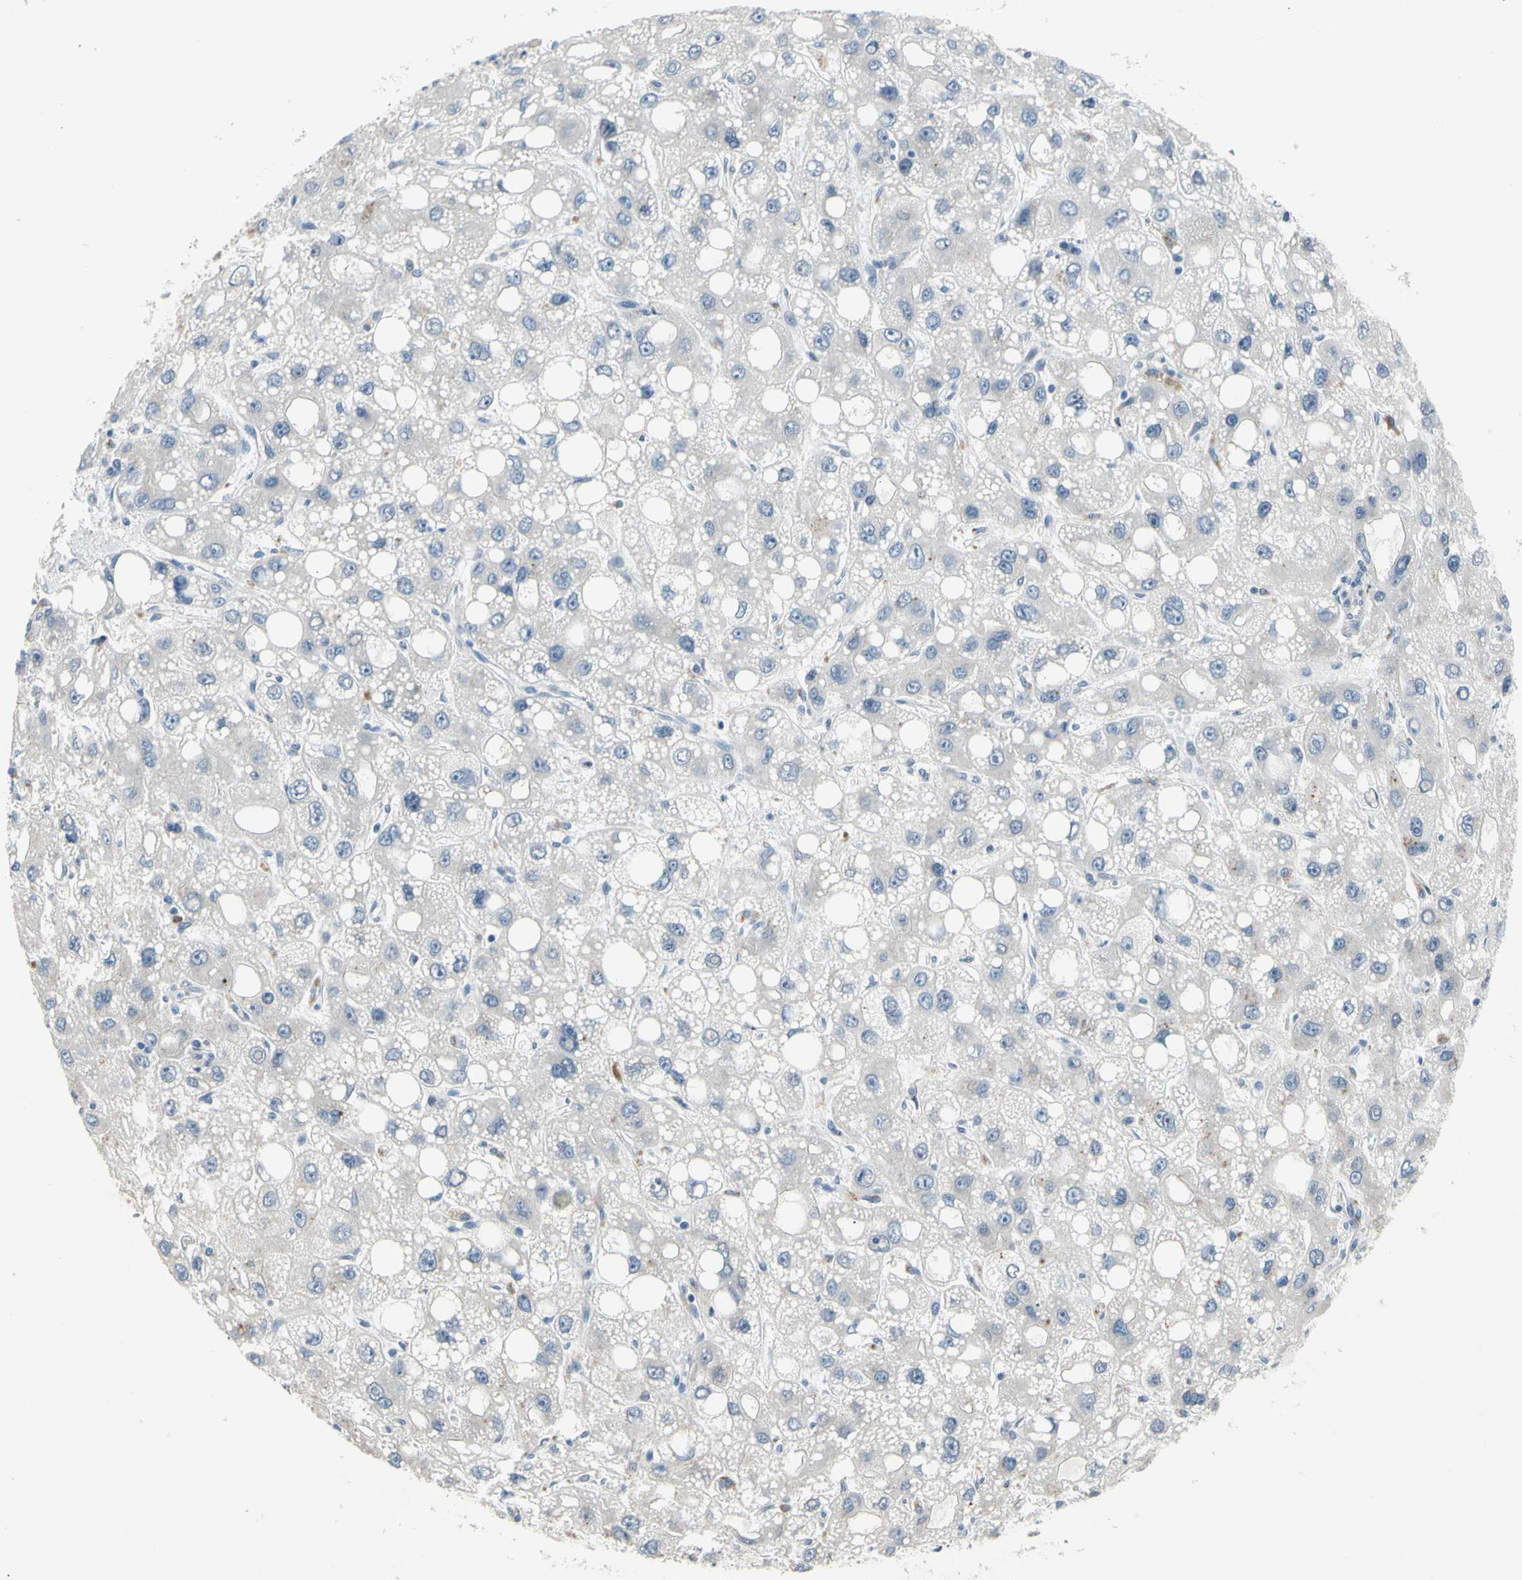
{"staining": {"intensity": "negative", "quantity": "none", "location": "none"}, "tissue": "liver cancer", "cell_type": "Tumor cells", "image_type": "cancer", "snomed": [{"axis": "morphology", "description": "Carcinoma, Hepatocellular, NOS"}, {"axis": "topography", "description": "Liver"}], "caption": "DAB (3,3'-diaminobenzidine) immunohistochemical staining of liver cancer (hepatocellular carcinoma) demonstrates no significant expression in tumor cells. (DAB (3,3'-diaminobenzidine) immunohistochemistry, high magnification).", "gene": "NFASC", "patient": {"sex": "male", "age": 55}}